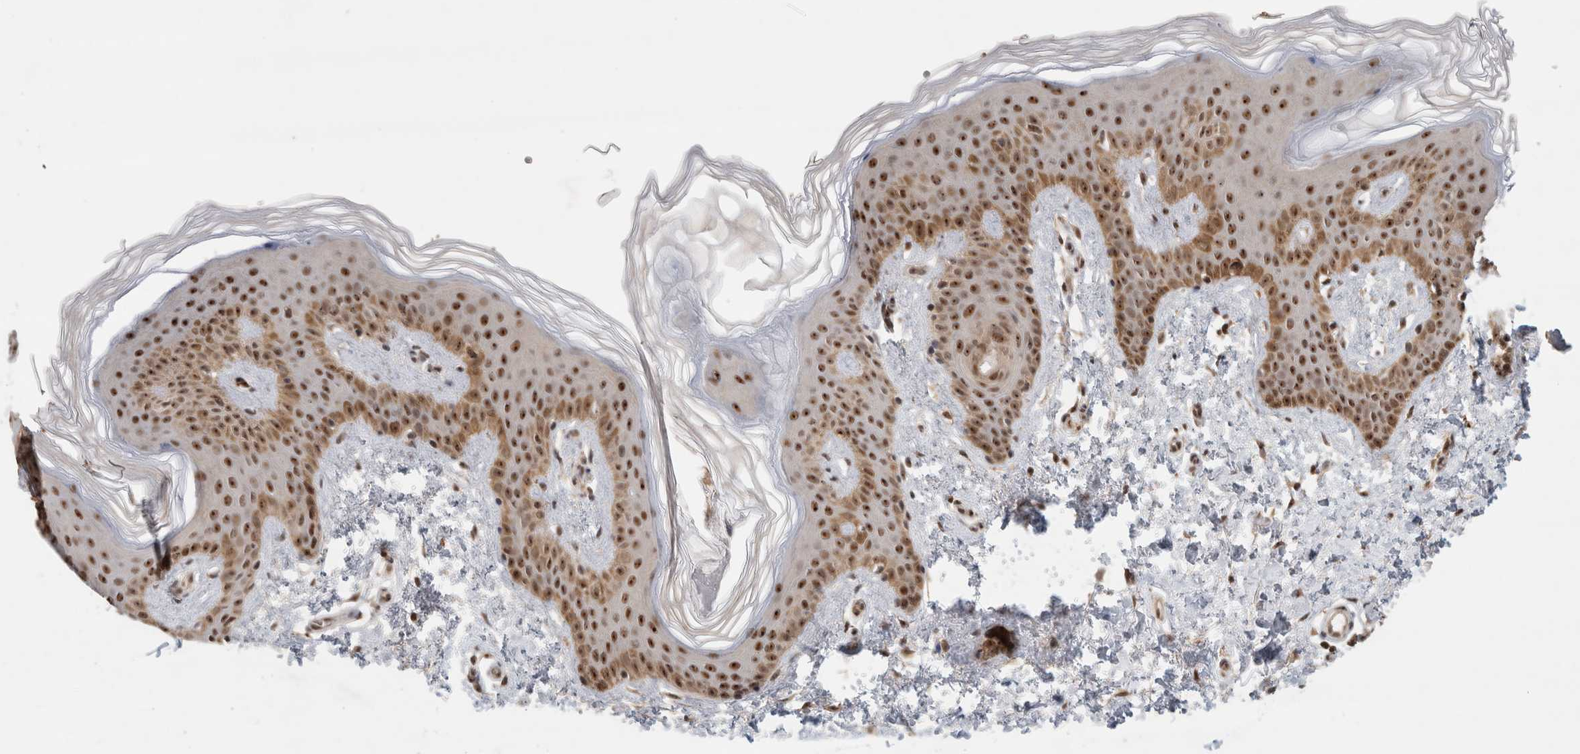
{"staining": {"intensity": "moderate", "quantity": ">75%", "location": "nuclear"}, "tissue": "skin", "cell_type": "Fibroblasts", "image_type": "normal", "snomed": [{"axis": "morphology", "description": "Normal tissue, NOS"}, {"axis": "morphology", "description": "Neoplasm, benign, NOS"}, {"axis": "topography", "description": "Skin"}, {"axis": "topography", "description": "Soft tissue"}], "caption": "An image showing moderate nuclear staining in approximately >75% of fibroblasts in unremarkable skin, as visualized by brown immunohistochemical staining.", "gene": "MPHOSPH6", "patient": {"sex": "male", "age": 26}}